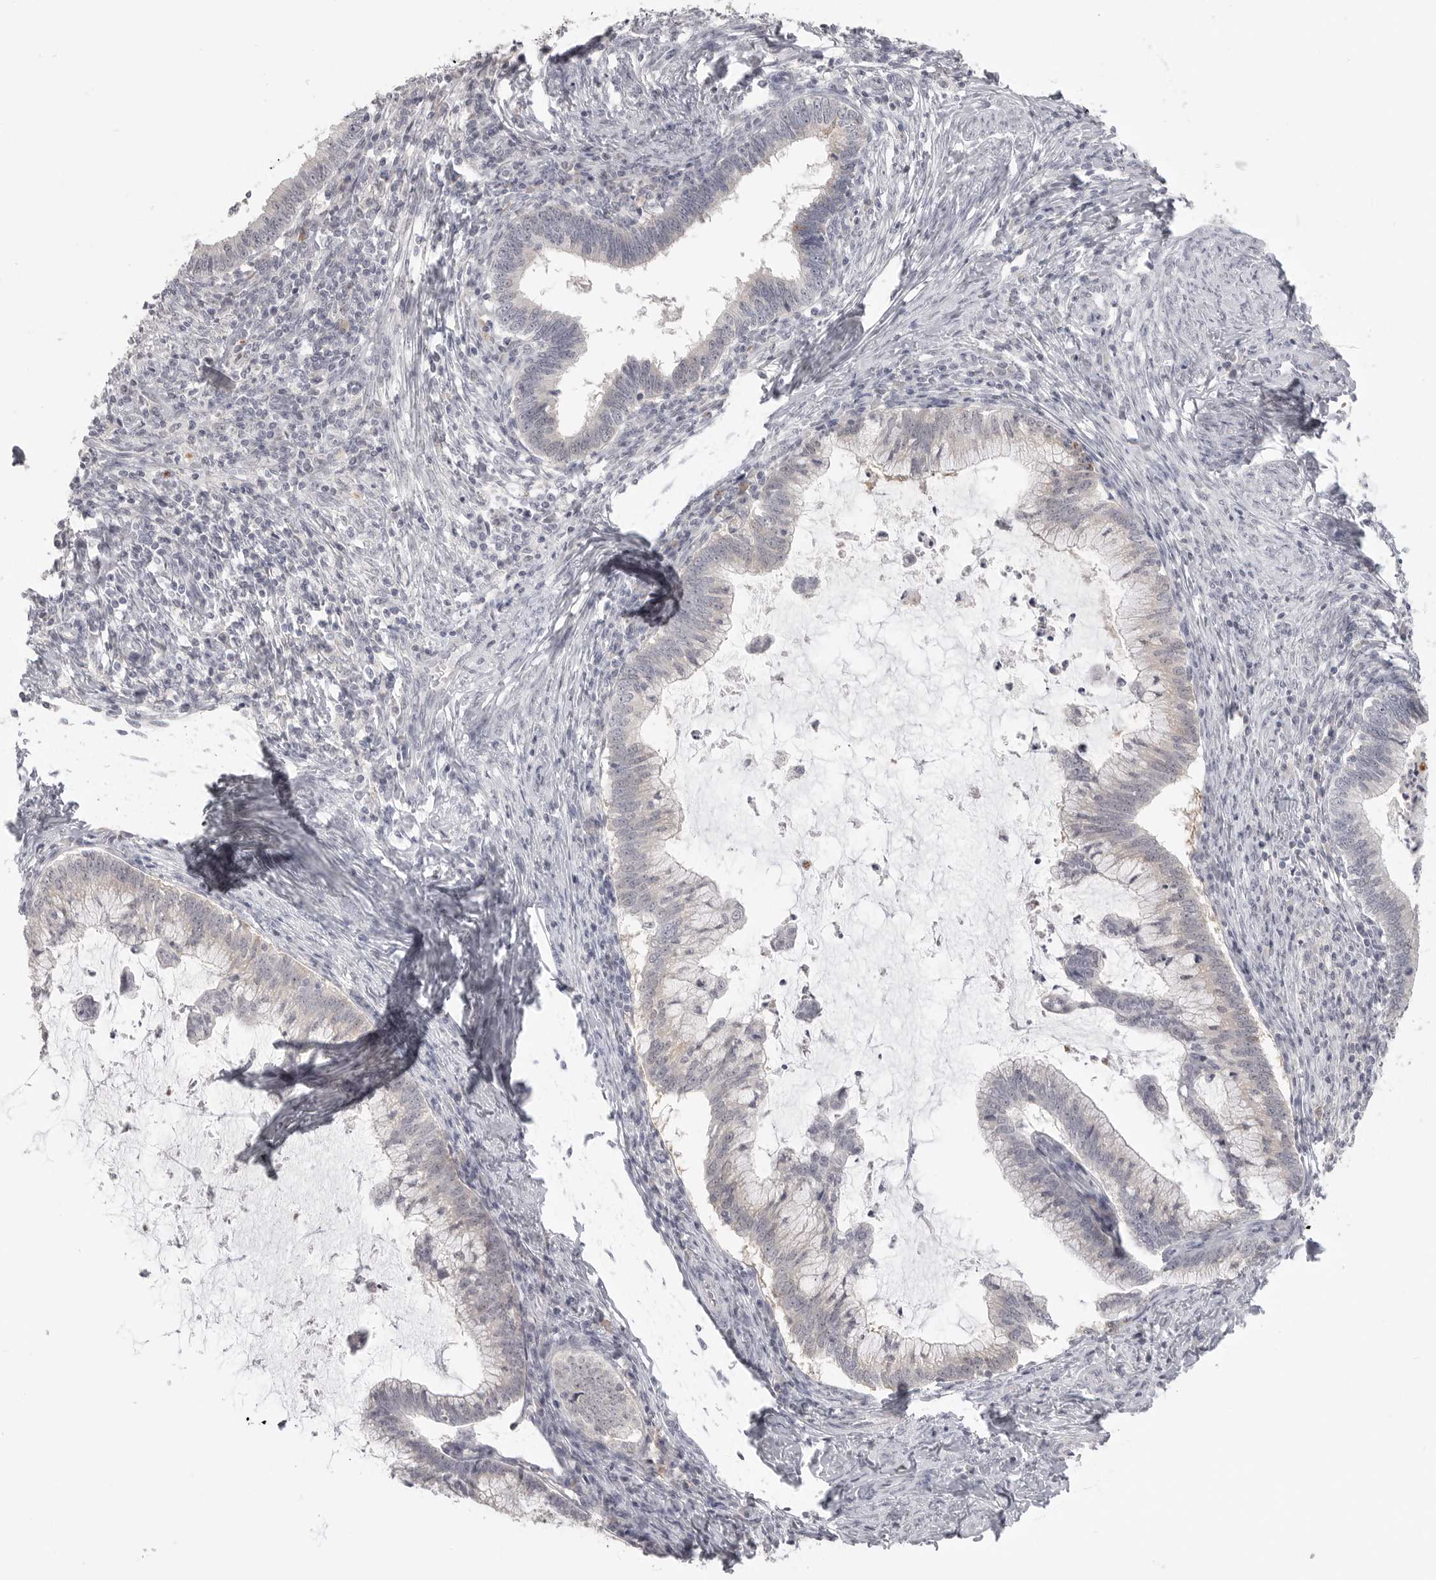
{"staining": {"intensity": "strong", "quantity": "<25%", "location": "cytoplasmic/membranous"}, "tissue": "cervical cancer", "cell_type": "Tumor cells", "image_type": "cancer", "snomed": [{"axis": "morphology", "description": "Adenocarcinoma, NOS"}, {"axis": "topography", "description": "Cervix"}], "caption": "Immunohistochemical staining of cervical cancer (adenocarcinoma) reveals medium levels of strong cytoplasmic/membranous staining in about <25% of tumor cells. (Brightfield microscopy of DAB IHC at high magnification).", "gene": "HMGCS2", "patient": {"sex": "female", "age": 36}}